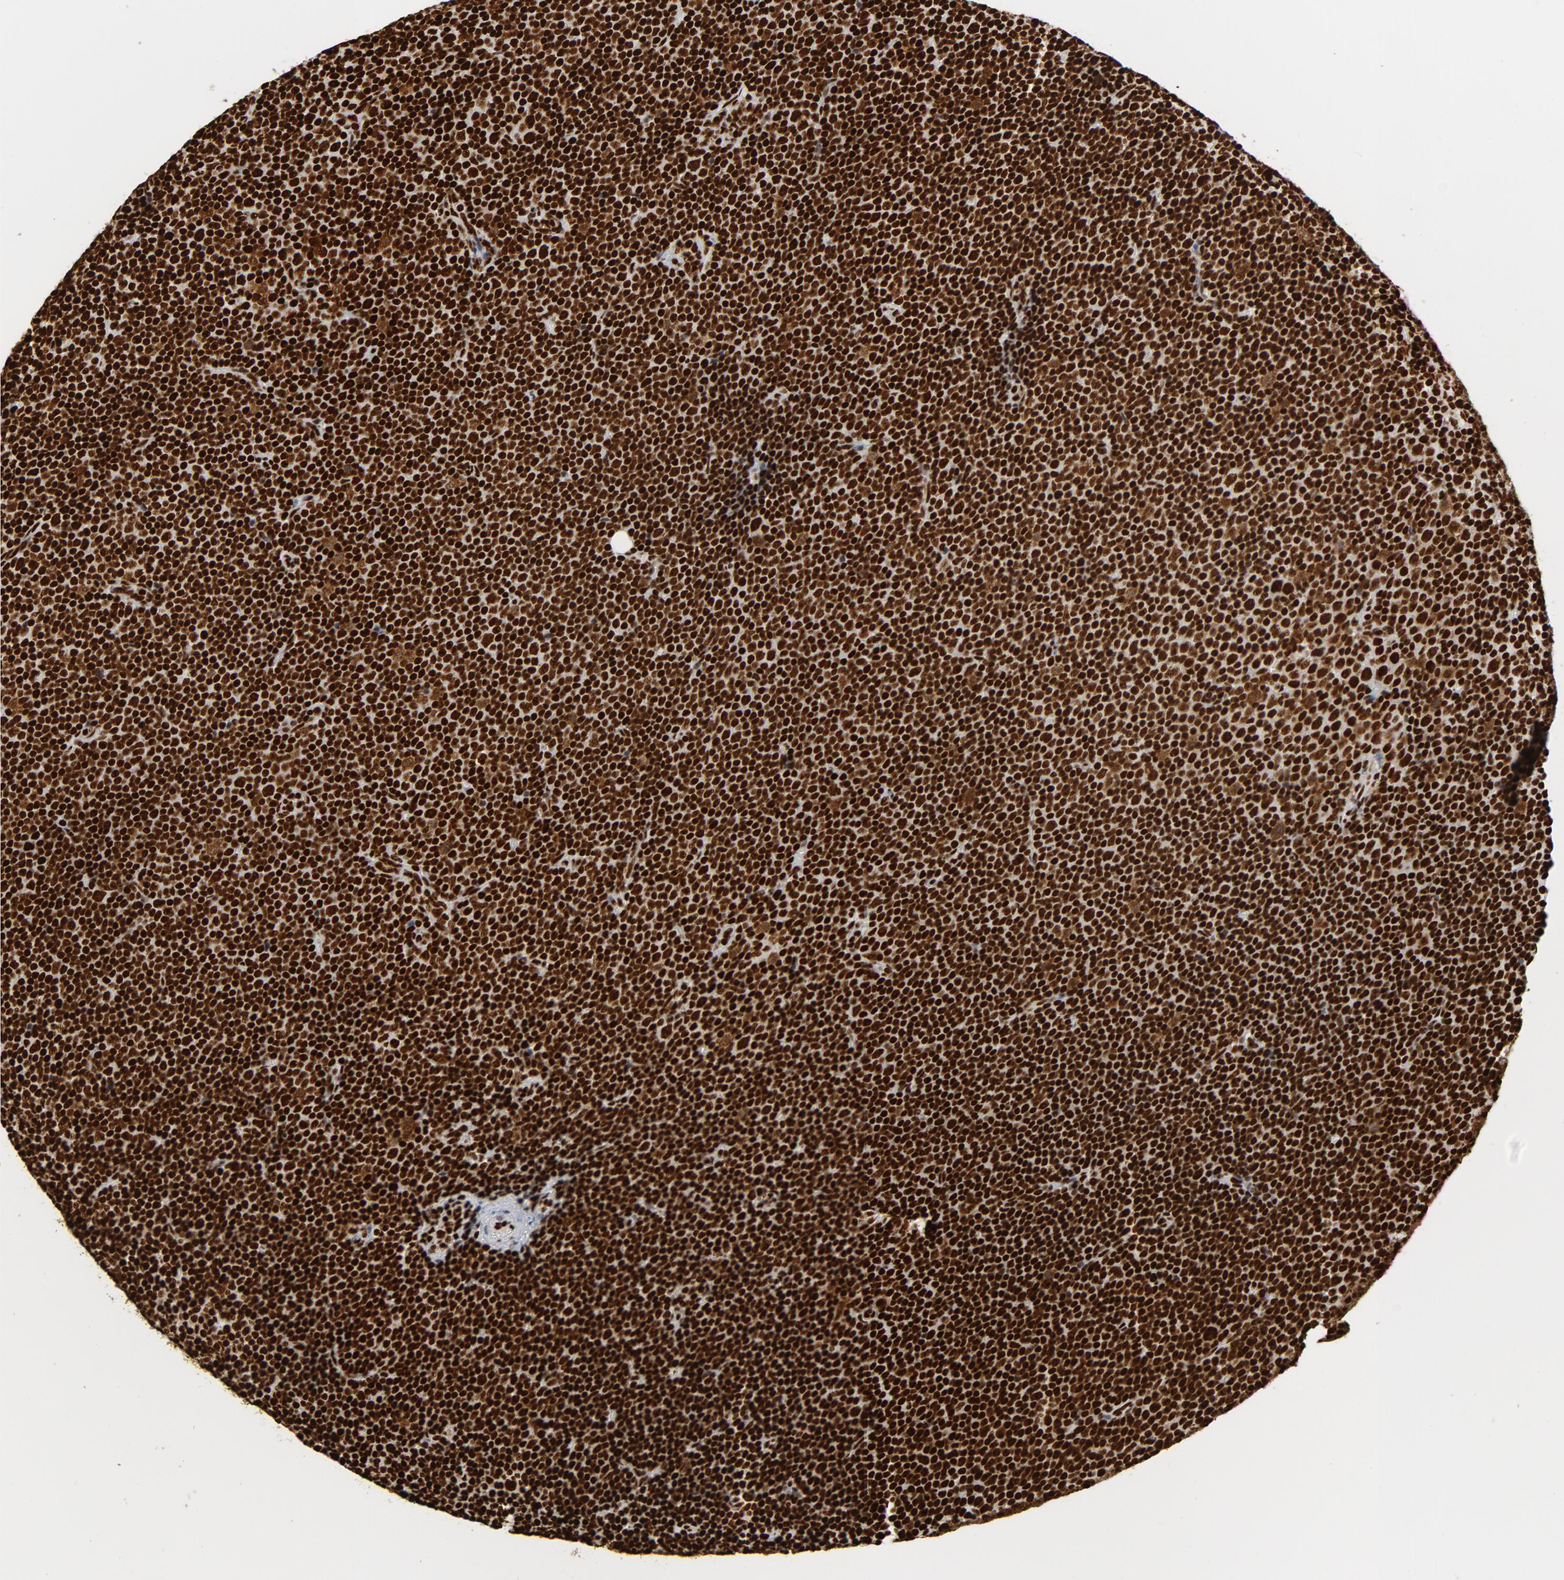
{"staining": {"intensity": "strong", "quantity": ">75%", "location": "nuclear"}, "tissue": "lymphoma", "cell_type": "Tumor cells", "image_type": "cancer", "snomed": [{"axis": "morphology", "description": "Malignant lymphoma, non-Hodgkin's type, Low grade"}, {"axis": "topography", "description": "Lymph node"}], "caption": "High-power microscopy captured an immunohistochemistry image of malignant lymphoma, non-Hodgkin's type (low-grade), revealing strong nuclear expression in about >75% of tumor cells. Immunohistochemistry (ihc) stains the protein in brown and the nuclei are stained blue.", "gene": "XRCC6", "patient": {"sex": "female", "age": 67}}